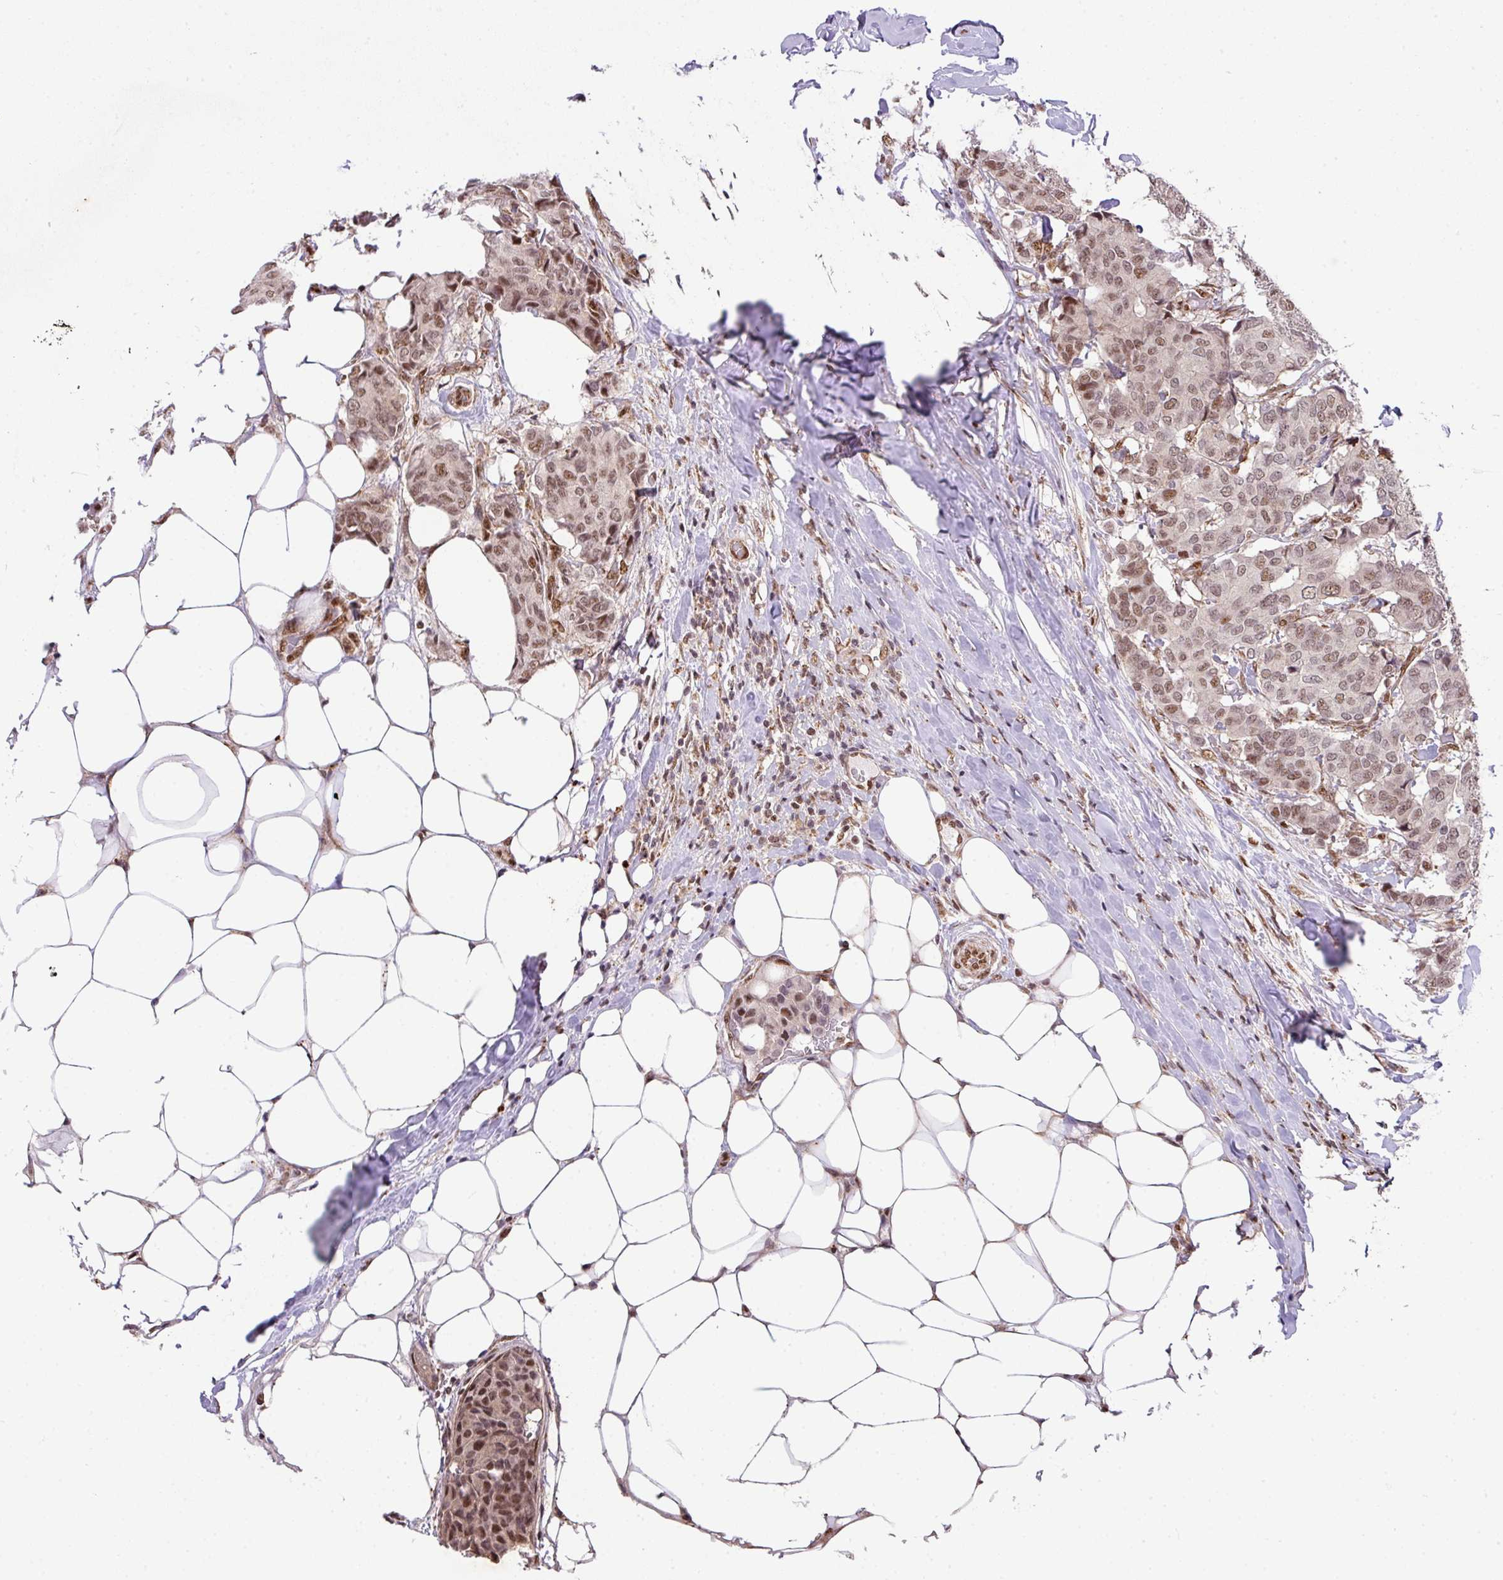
{"staining": {"intensity": "moderate", "quantity": "25%-75%", "location": "nuclear"}, "tissue": "breast cancer", "cell_type": "Tumor cells", "image_type": "cancer", "snomed": [{"axis": "morphology", "description": "Duct carcinoma"}, {"axis": "topography", "description": "Breast"}], "caption": "Immunohistochemical staining of intraductal carcinoma (breast) exhibits medium levels of moderate nuclear expression in approximately 25%-75% of tumor cells.", "gene": "PLK1", "patient": {"sex": "female", "age": 75}}